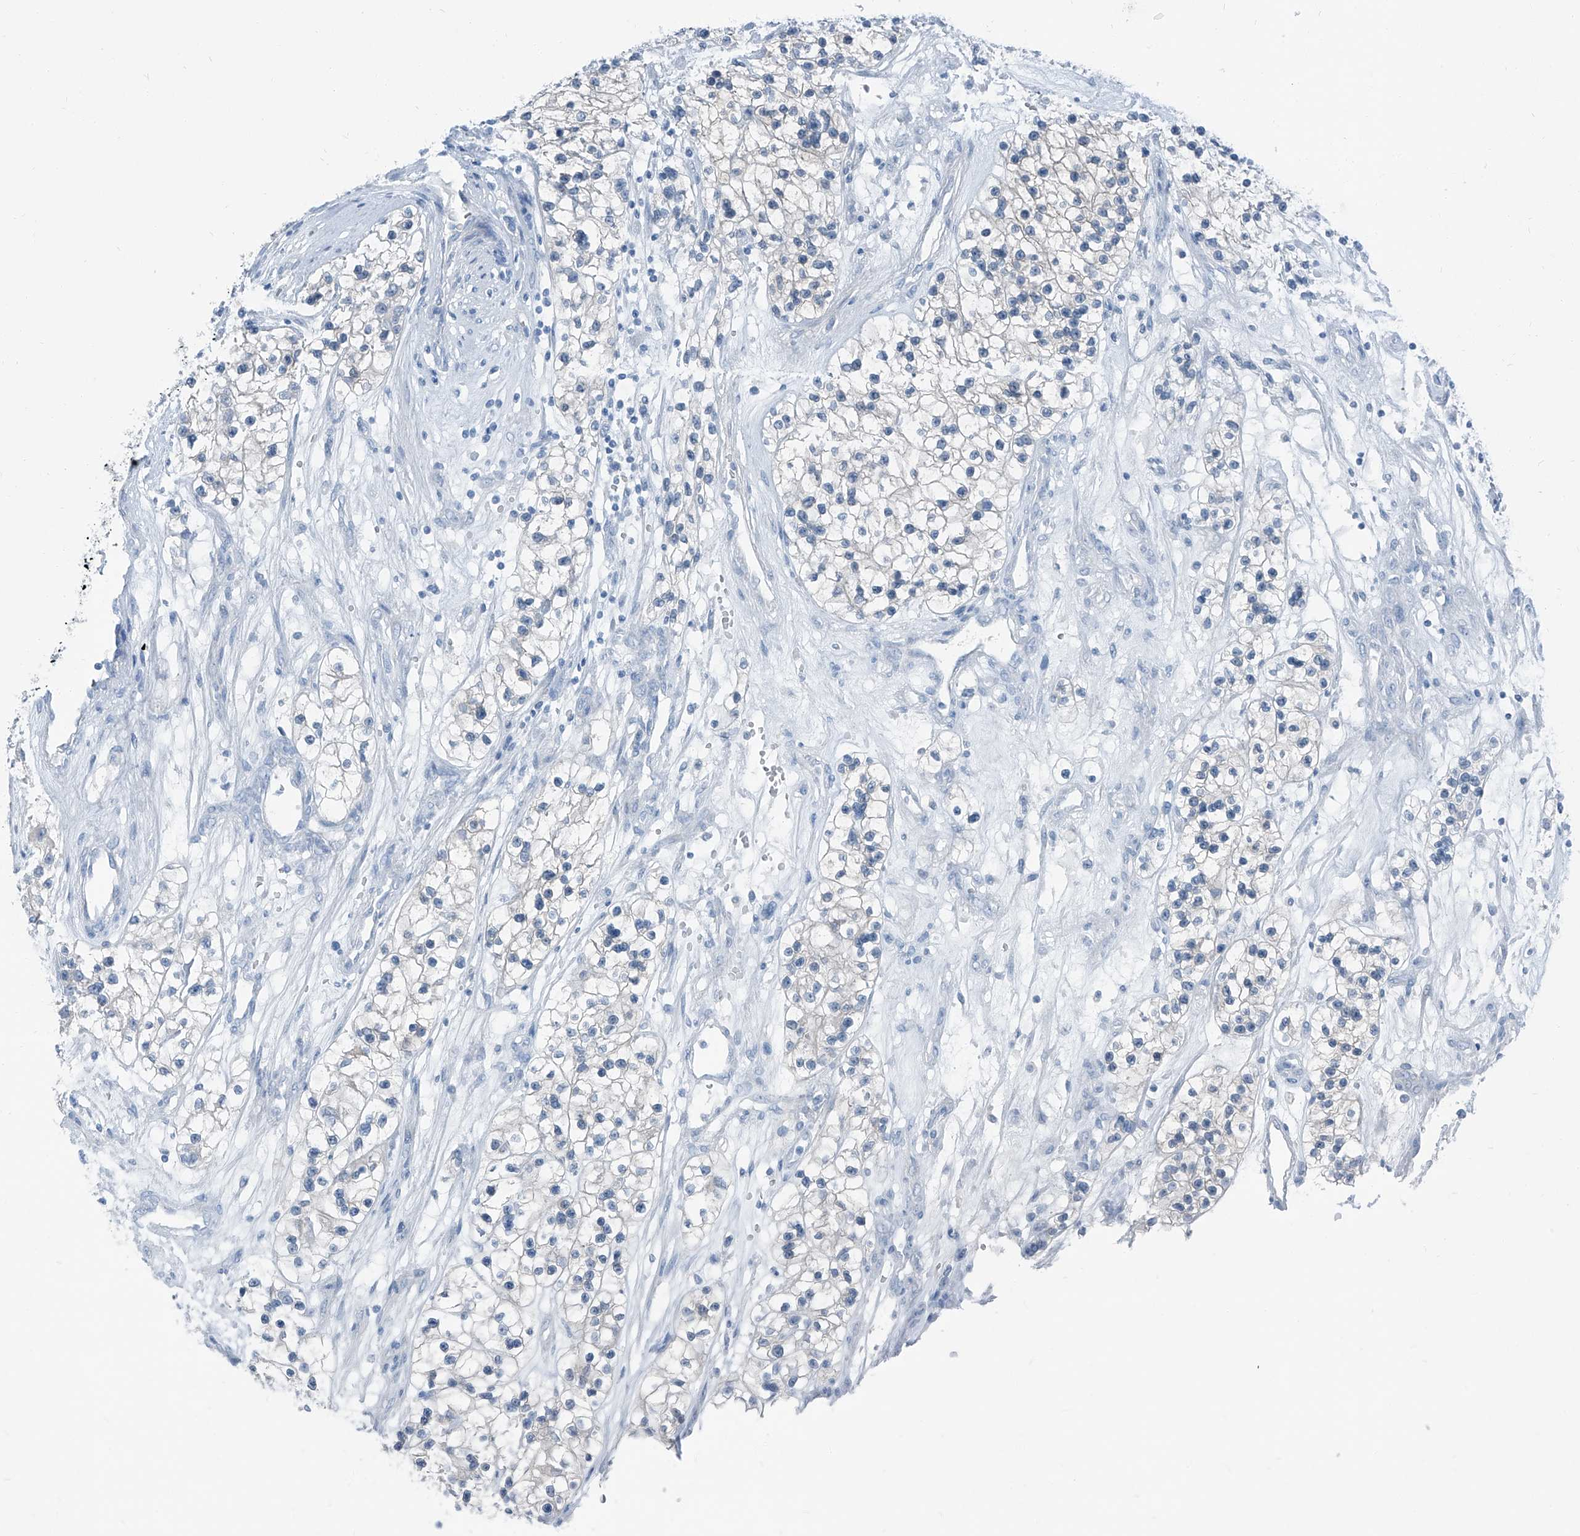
{"staining": {"intensity": "negative", "quantity": "none", "location": "none"}, "tissue": "renal cancer", "cell_type": "Tumor cells", "image_type": "cancer", "snomed": [{"axis": "morphology", "description": "Adenocarcinoma, NOS"}, {"axis": "topography", "description": "Kidney"}], "caption": "Tumor cells show no significant positivity in renal cancer.", "gene": "RGN", "patient": {"sex": "female", "age": 57}}